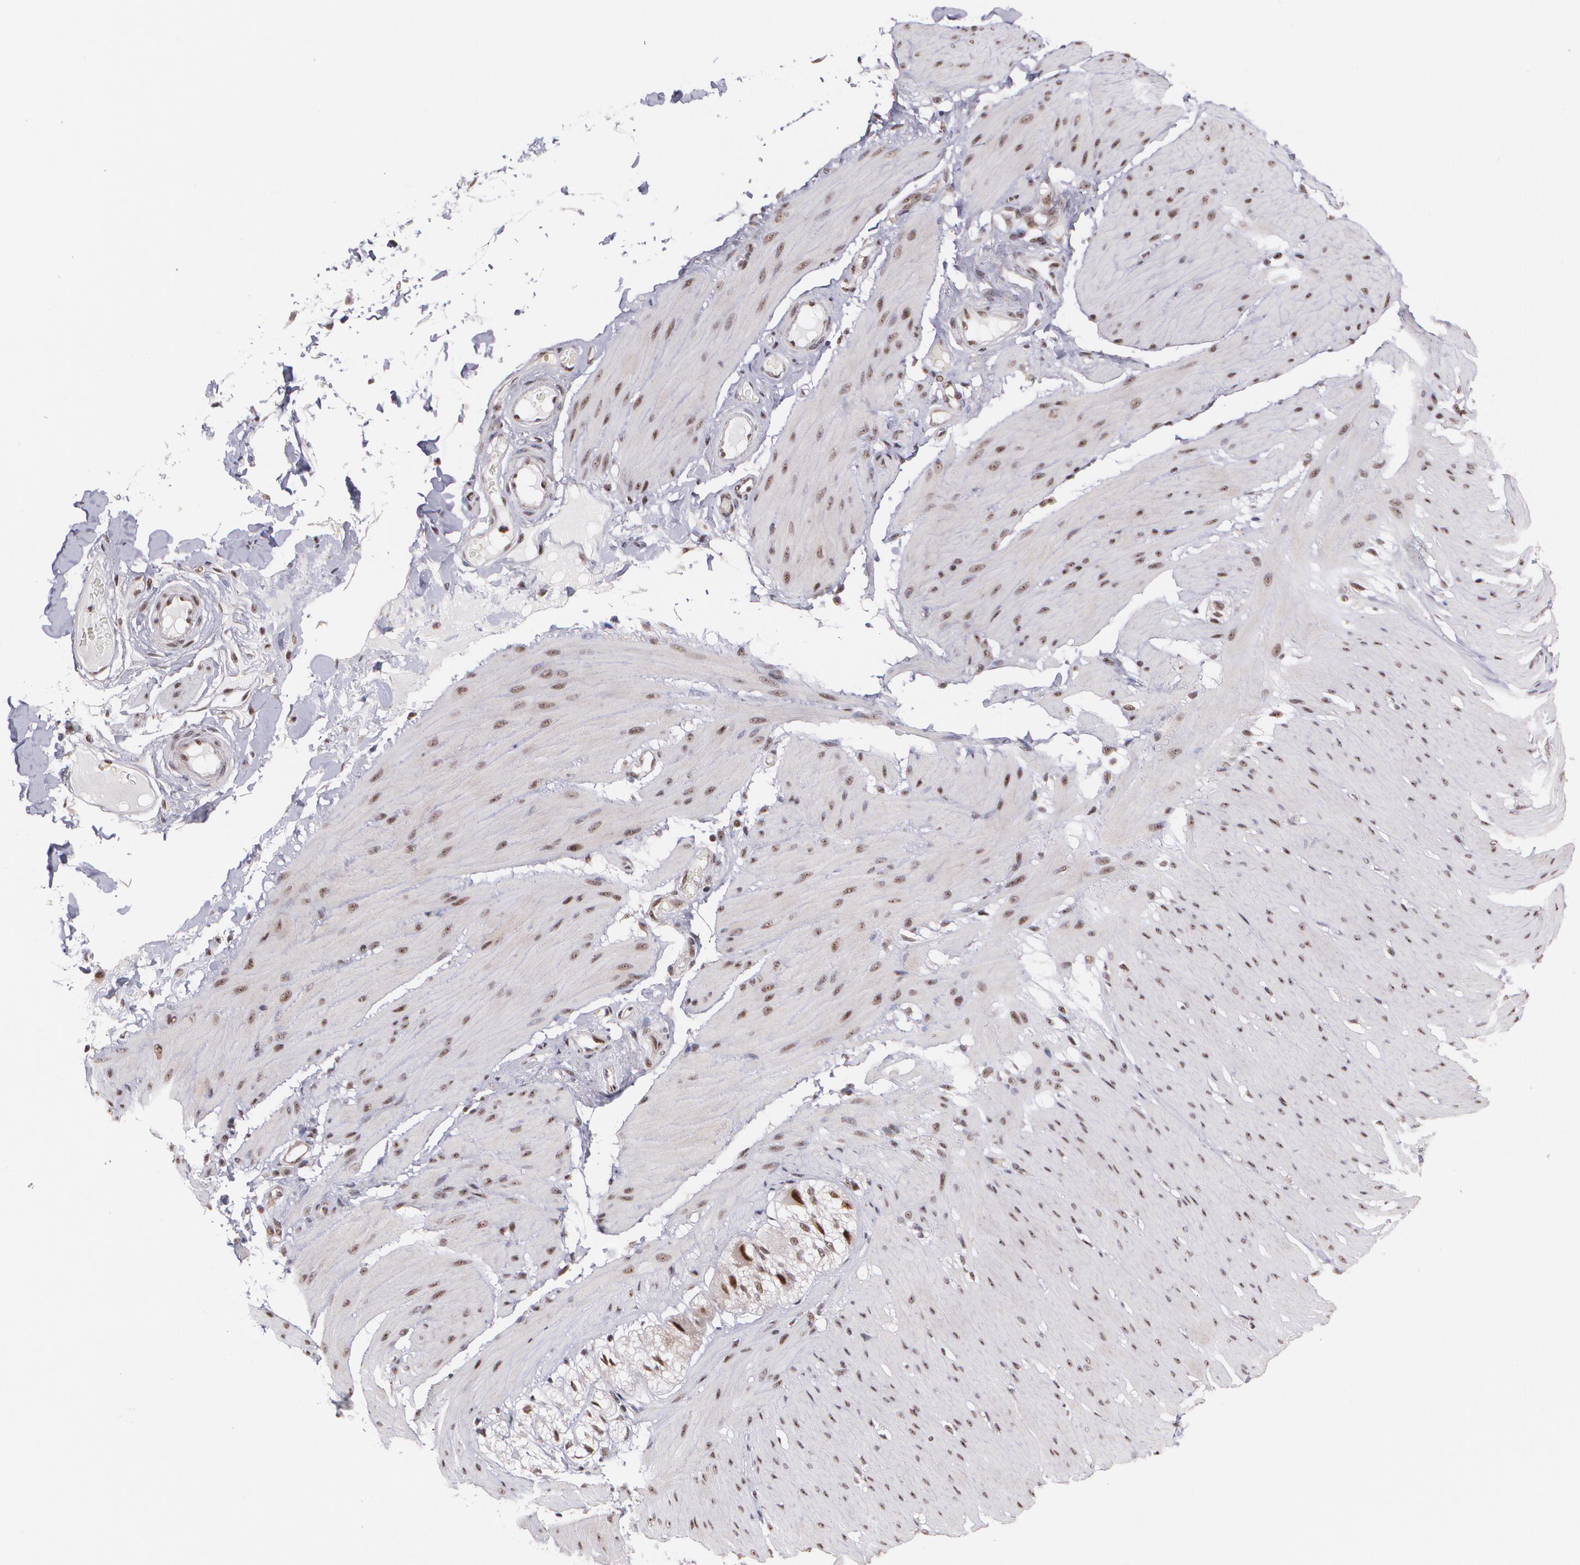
{"staining": {"intensity": "weak", "quantity": ">75%", "location": "nuclear"}, "tissue": "smooth muscle", "cell_type": "Smooth muscle cells", "image_type": "normal", "snomed": [{"axis": "morphology", "description": "Normal tissue, NOS"}, {"axis": "topography", "description": "Smooth muscle"}, {"axis": "topography", "description": "Colon"}], "caption": "Protein positivity by immunohistochemistry (IHC) demonstrates weak nuclear staining in about >75% of smooth muscle cells in unremarkable smooth muscle. The staining was performed using DAB (3,3'-diaminobenzidine), with brown indicating positive protein expression. Nuclei are stained blue with hematoxylin.", "gene": "C6orf15", "patient": {"sex": "male", "age": 67}}